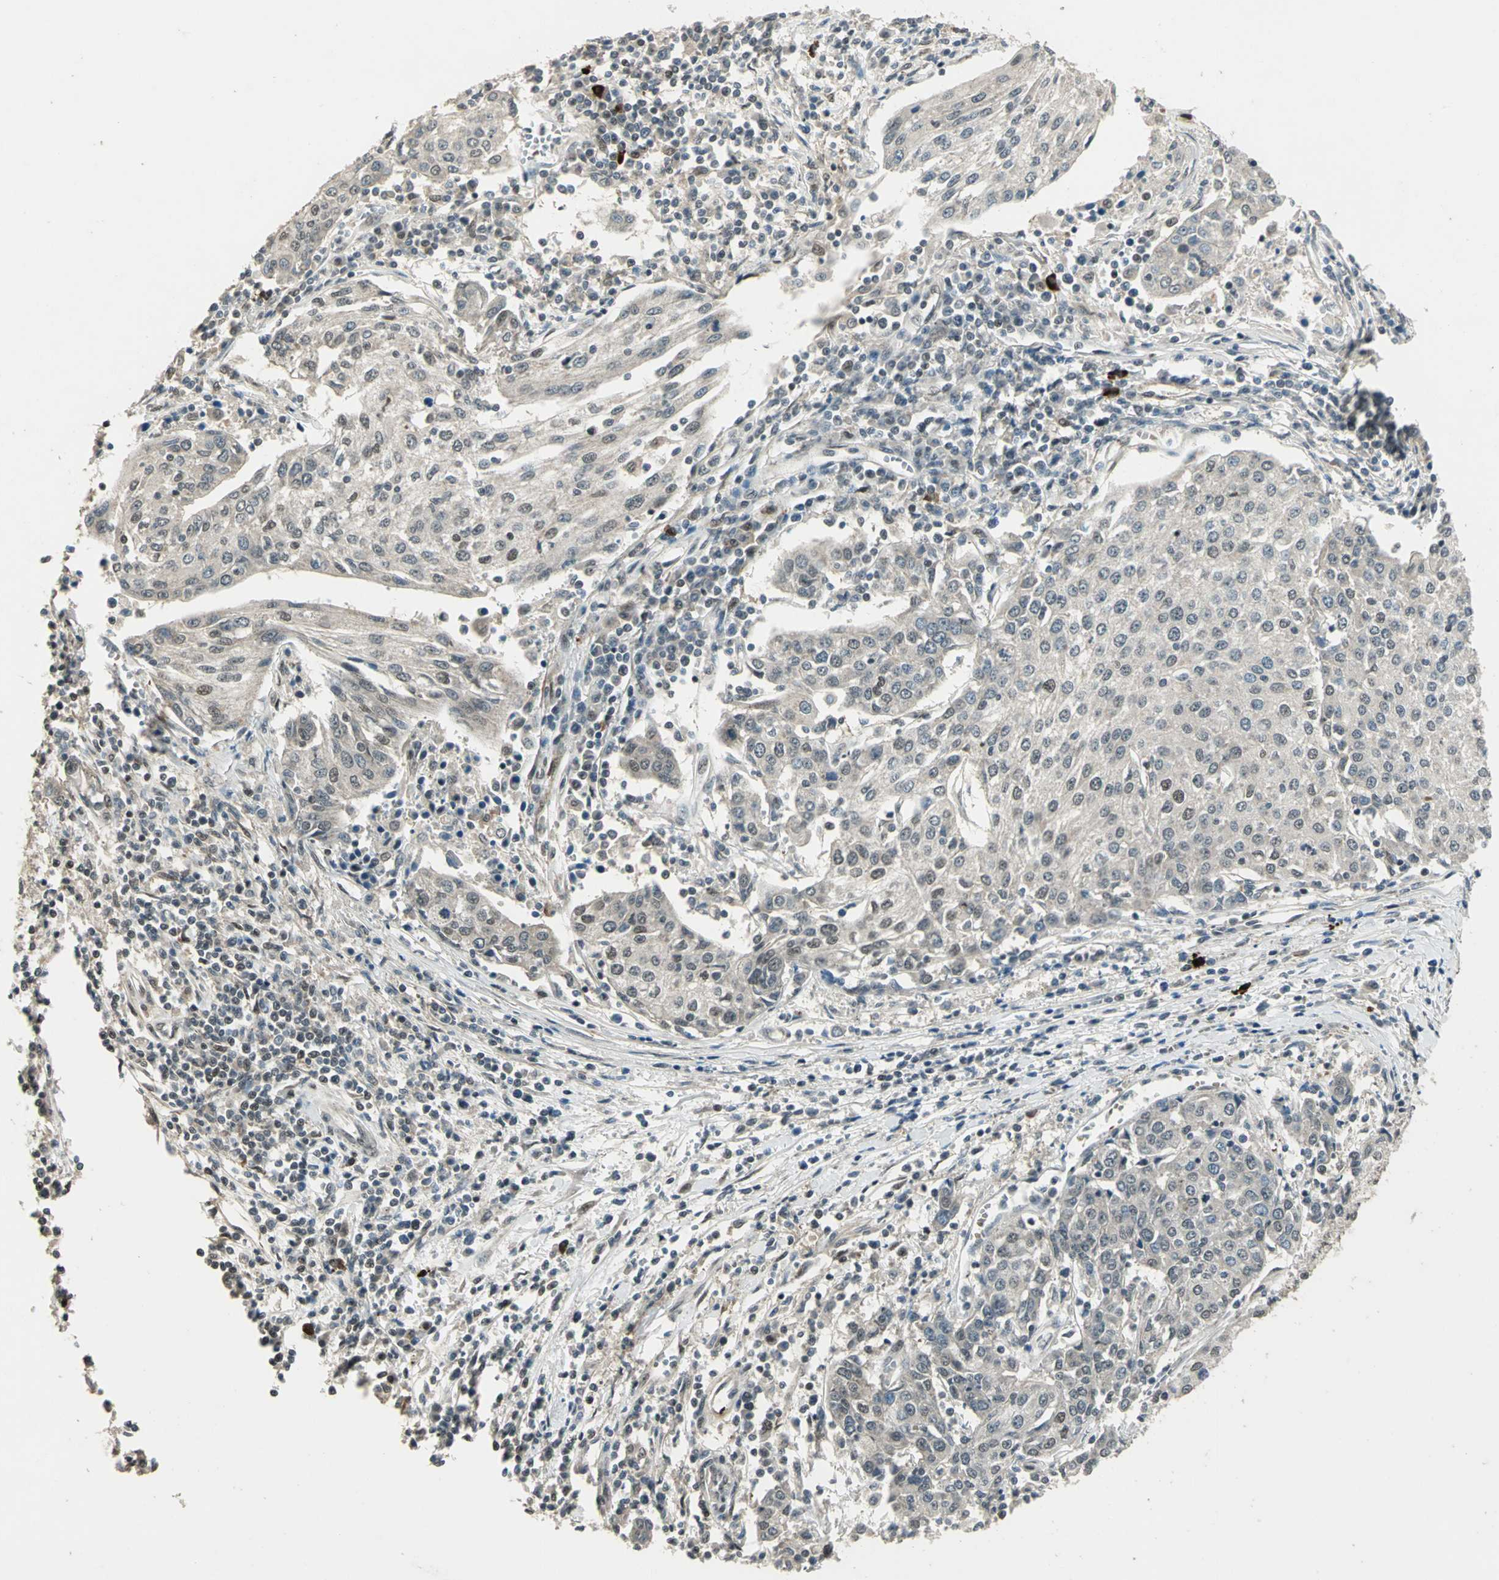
{"staining": {"intensity": "negative", "quantity": "none", "location": "none"}, "tissue": "urothelial cancer", "cell_type": "Tumor cells", "image_type": "cancer", "snomed": [{"axis": "morphology", "description": "Urothelial carcinoma, High grade"}, {"axis": "topography", "description": "Urinary bladder"}], "caption": "Tumor cells show no significant protein positivity in high-grade urothelial carcinoma.", "gene": "RAD17", "patient": {"sex": "female", "age": 85}}